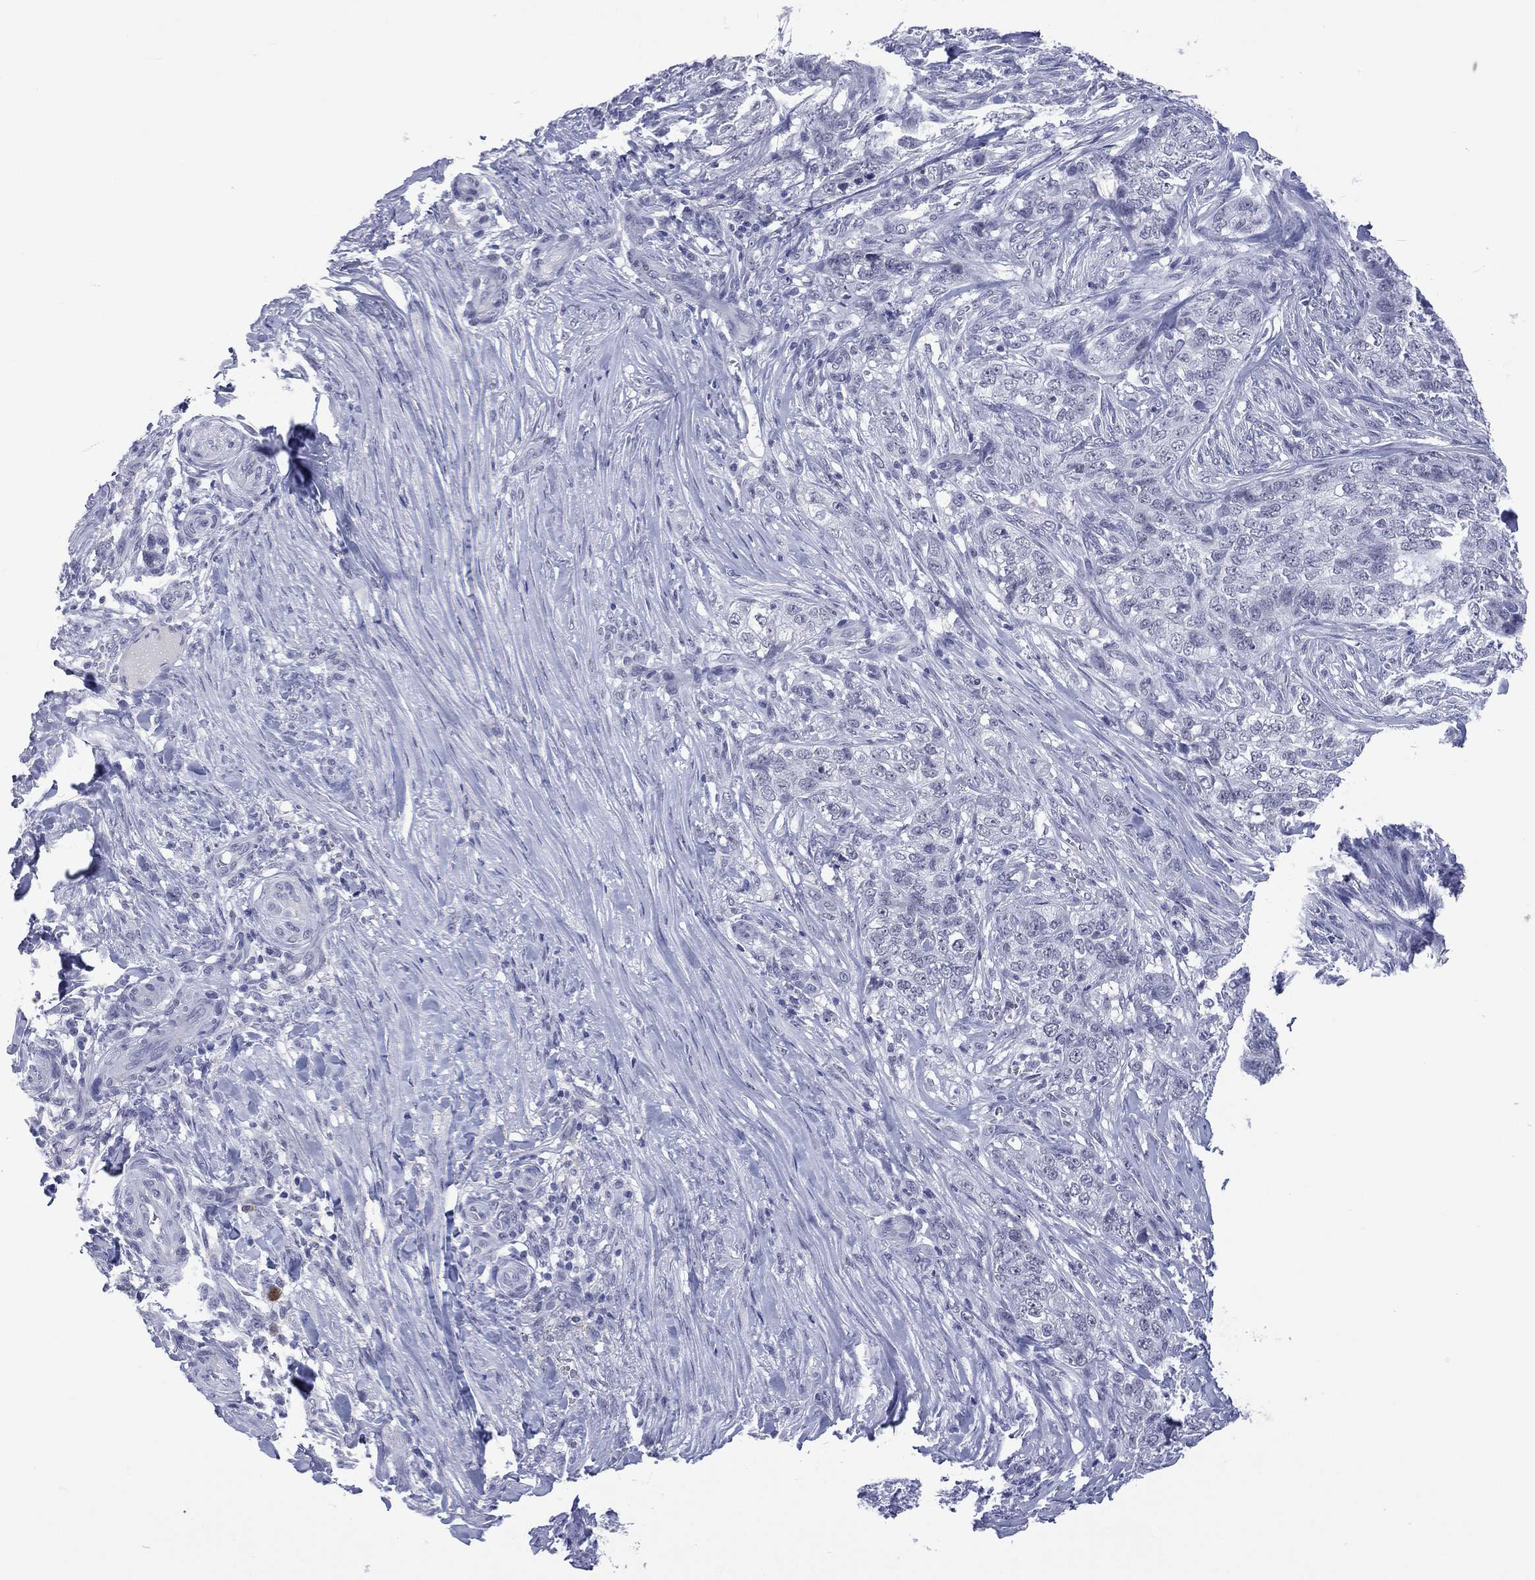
{"staining": {"intensity": "negative", "quantity": "none", "location": "none"}, "tissue": "skin cancer", "cell_type": "Tumor cells", "image_type": "cancer", "snomed": [{"axis": "morphology", "description": "Basal cell carcinoma"}, {"axis": "topography", "description": "Skin"}], "caption": "This is an immunohistochemistry (IHC) image of human skin cancer (basal cell carcinoma). There is no staining in tumor cells.", "gene": "SSX1", "patient": {"sex": "female", "age": 69}}